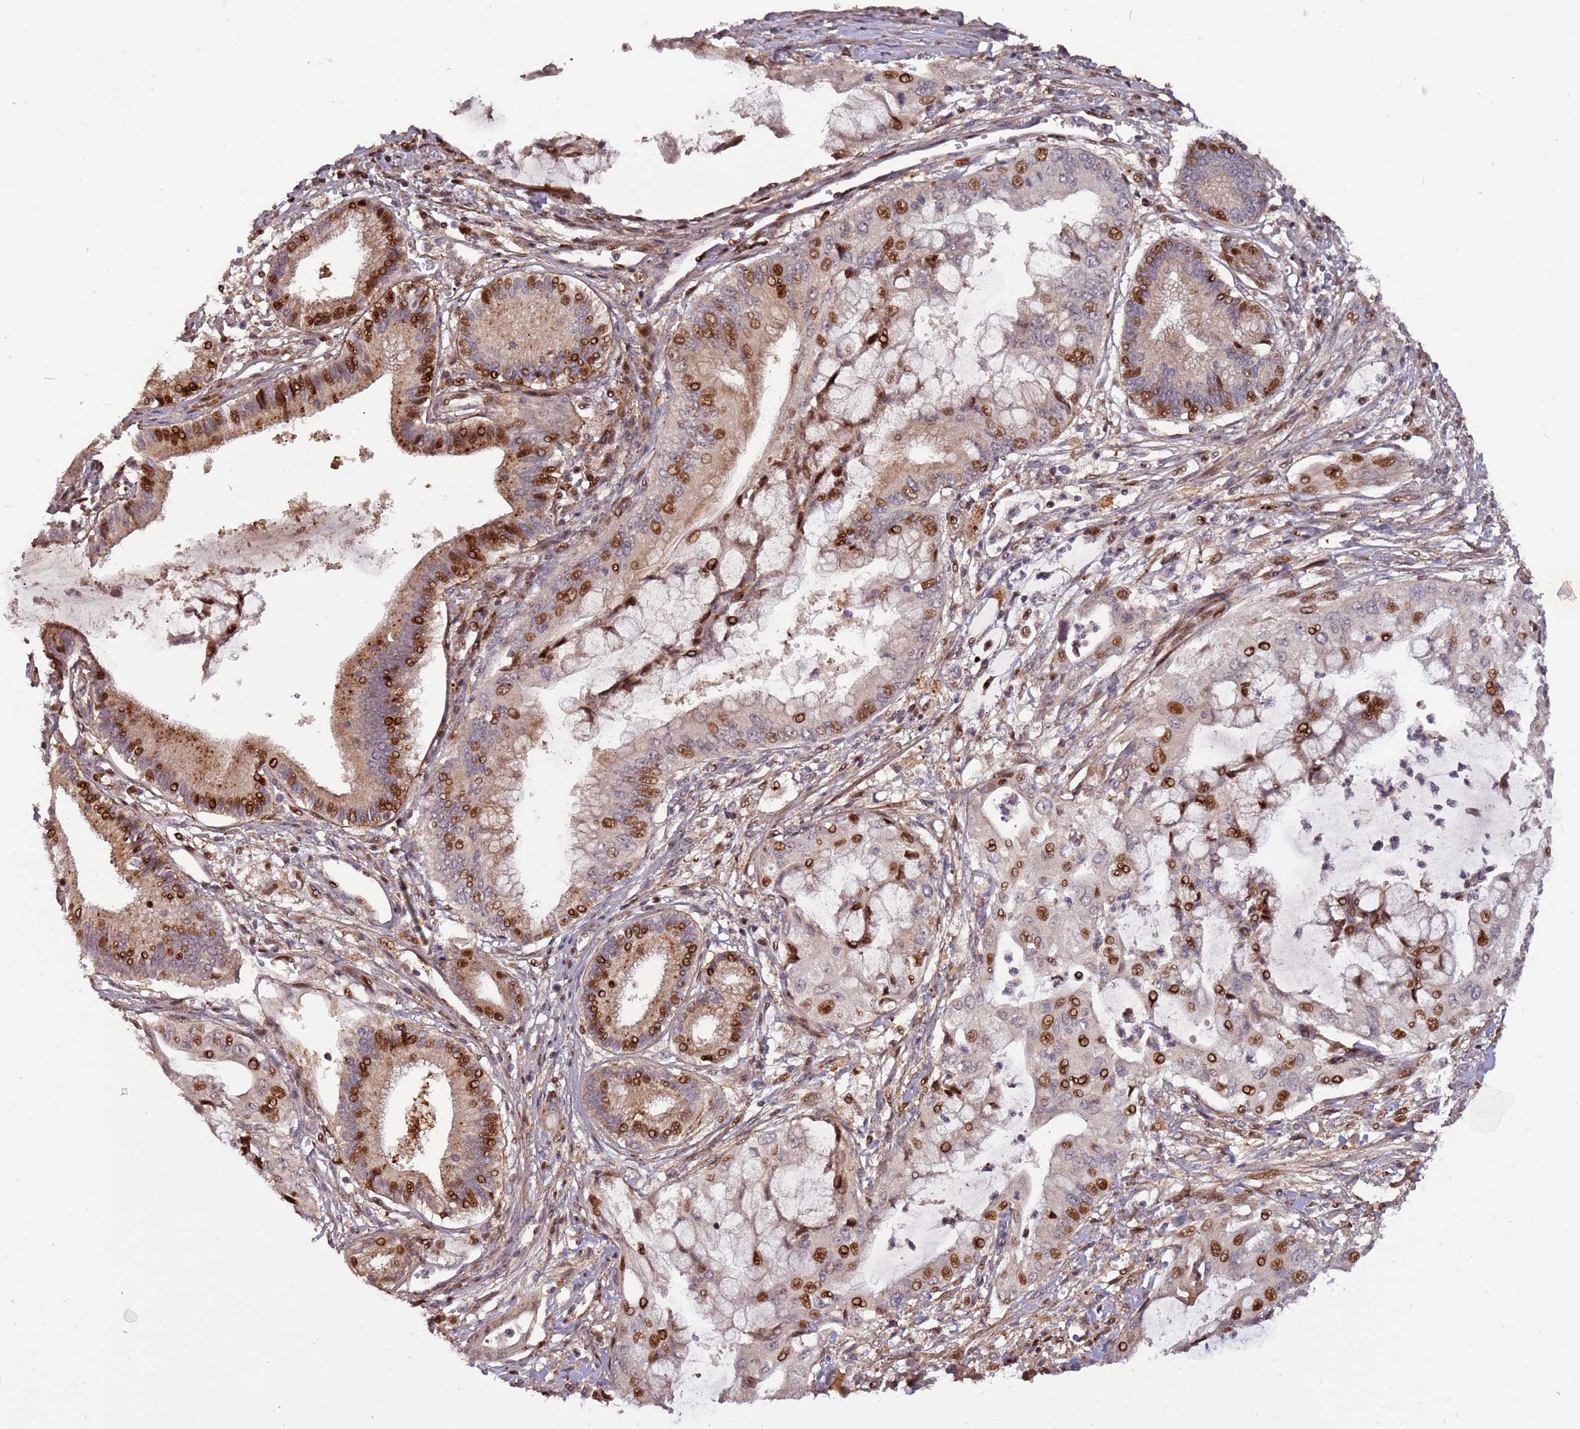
{"staining": {"intensity": "strong", "quantity": "25%-75%", "location": "nuclear"}, "tissue": "pancreatic cancer", "cell_type": "Tumor cells", "image_type": "cancer", "snomed": [{"axis": "morphology", "description": "Adenocarcinoma, NOS"}, {"axis": "topography", "description": "Pancreas"}], "caption": "Immunohistochemical staining of pancreatic adenocarcinoma reveals high levels of strong nuclear protein staining in about 25%-75% of tumor cells.", "gene": "RHBDL1", "patient": {"sex": "male", "age": 46}}